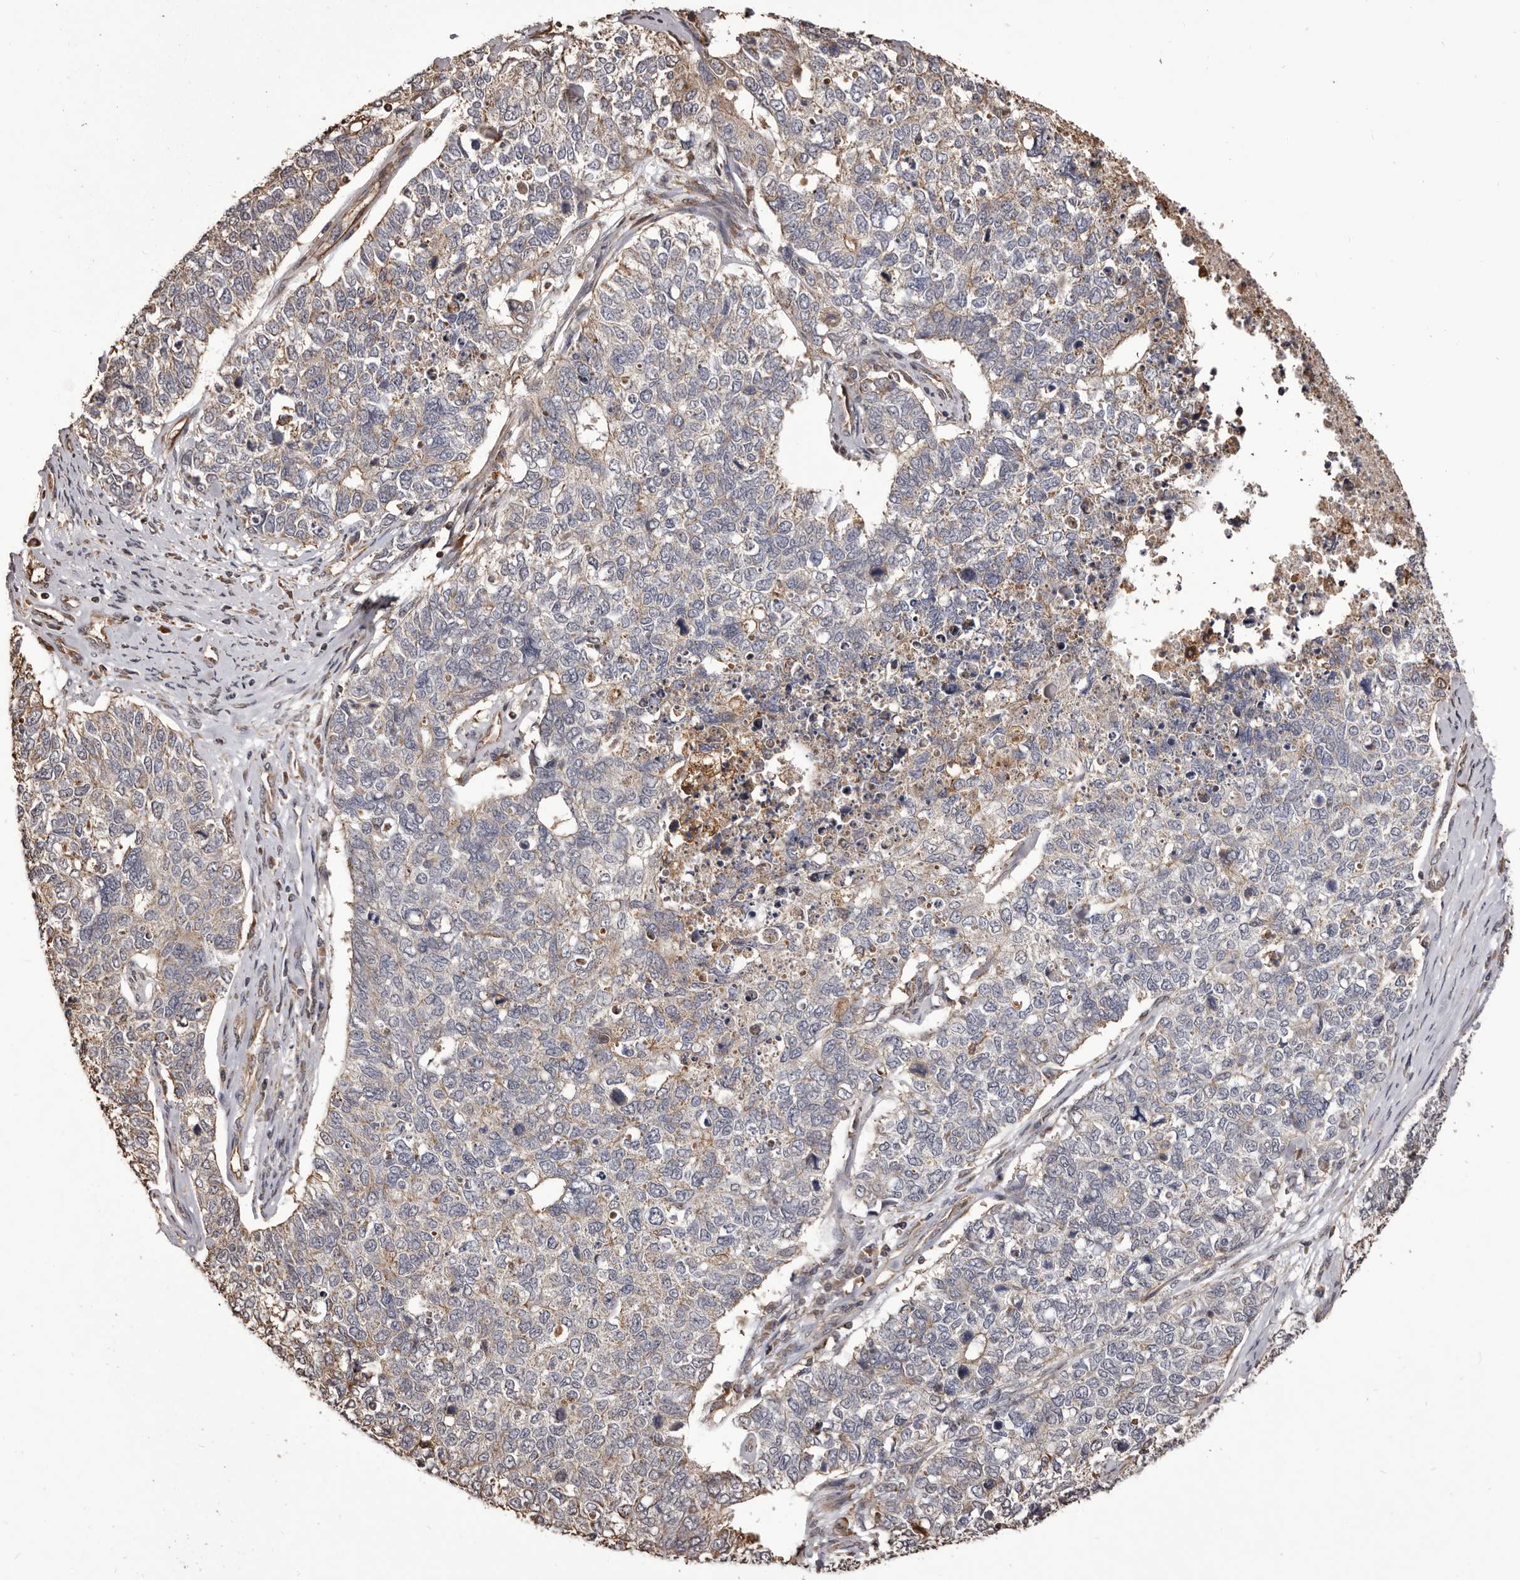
{"staining": {"intensity": "negative", "quantity": "none", "location": "none"}, "tissue": "cervical cancer", "cell_type": "Tumor cells", "image_type": "cancer", "snomed": [{"axis": "morphology", "description": "Squamous cell carcinoma, NOS"}, {"axis": "topography", "description": "Cervix"}], "caption": "An immunohistochemistry micrograph of cervical cancer (squamous cell carcinoma) is shown. There is no staining in tumor cells of cervical cancer (squamous cell carcinoma).", "gene": "ALPK1", "patient": {"sex": "female", "age": 63}}